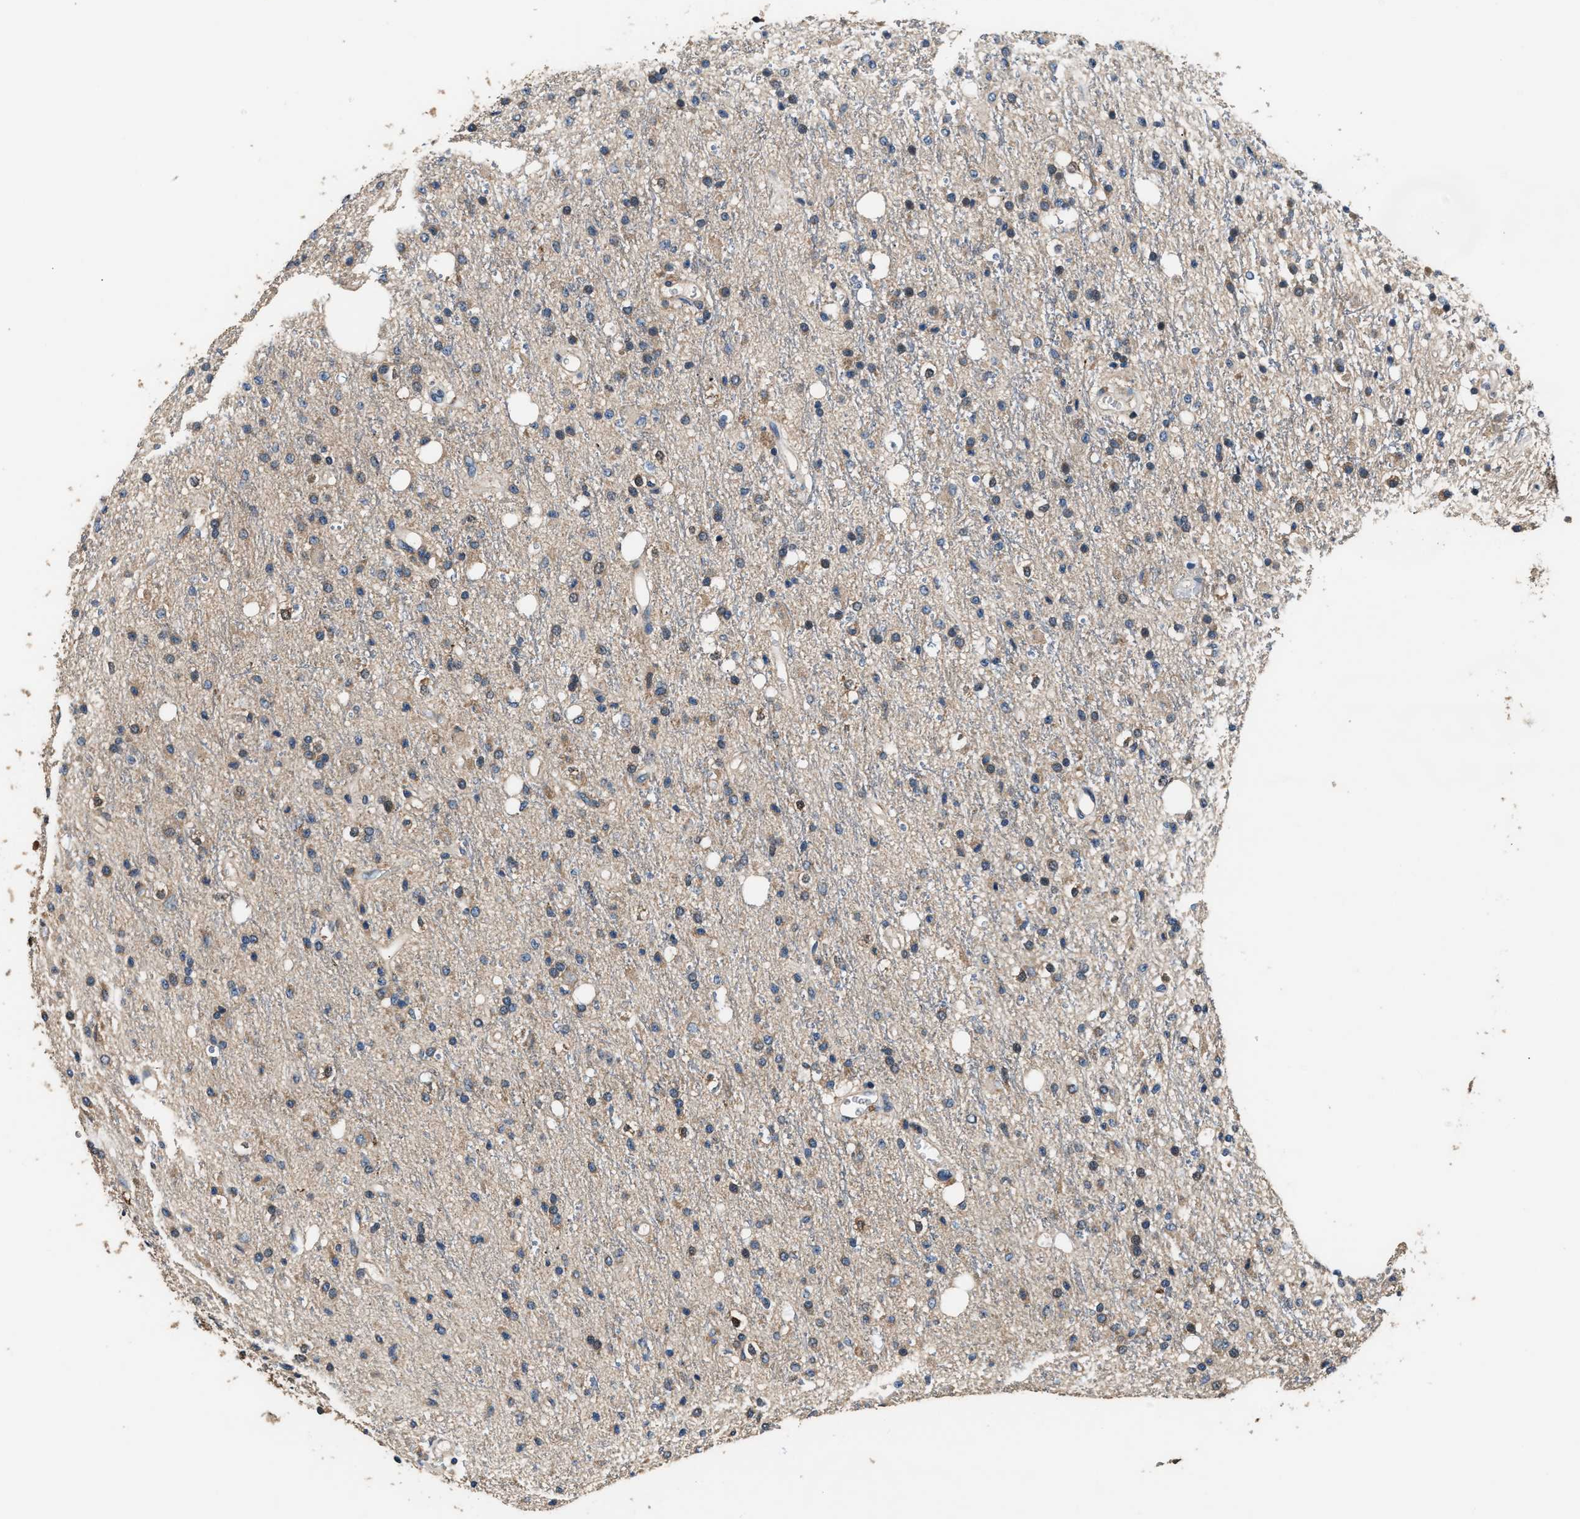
{"staining": {"intensity": "weak", "quantity": "25%-75%", "location": "cytoplasmic/membranous"}, "tissue": "glioma", "cell_type": "Tumor cells", "image_type": "cancer", "snomed": [{"axis": "morphology", "description": "Glioma, malignant, High grade"}, {"axis": "topography", "description": "Brain"}], "caption": "Protein expression analysis of human glioma reveals weak cytoplasmic/membranous staining in about 25%-75% of tumor cells.", "gene": "IMPDH2", "patient": {"sex": "male", "age": 47}}